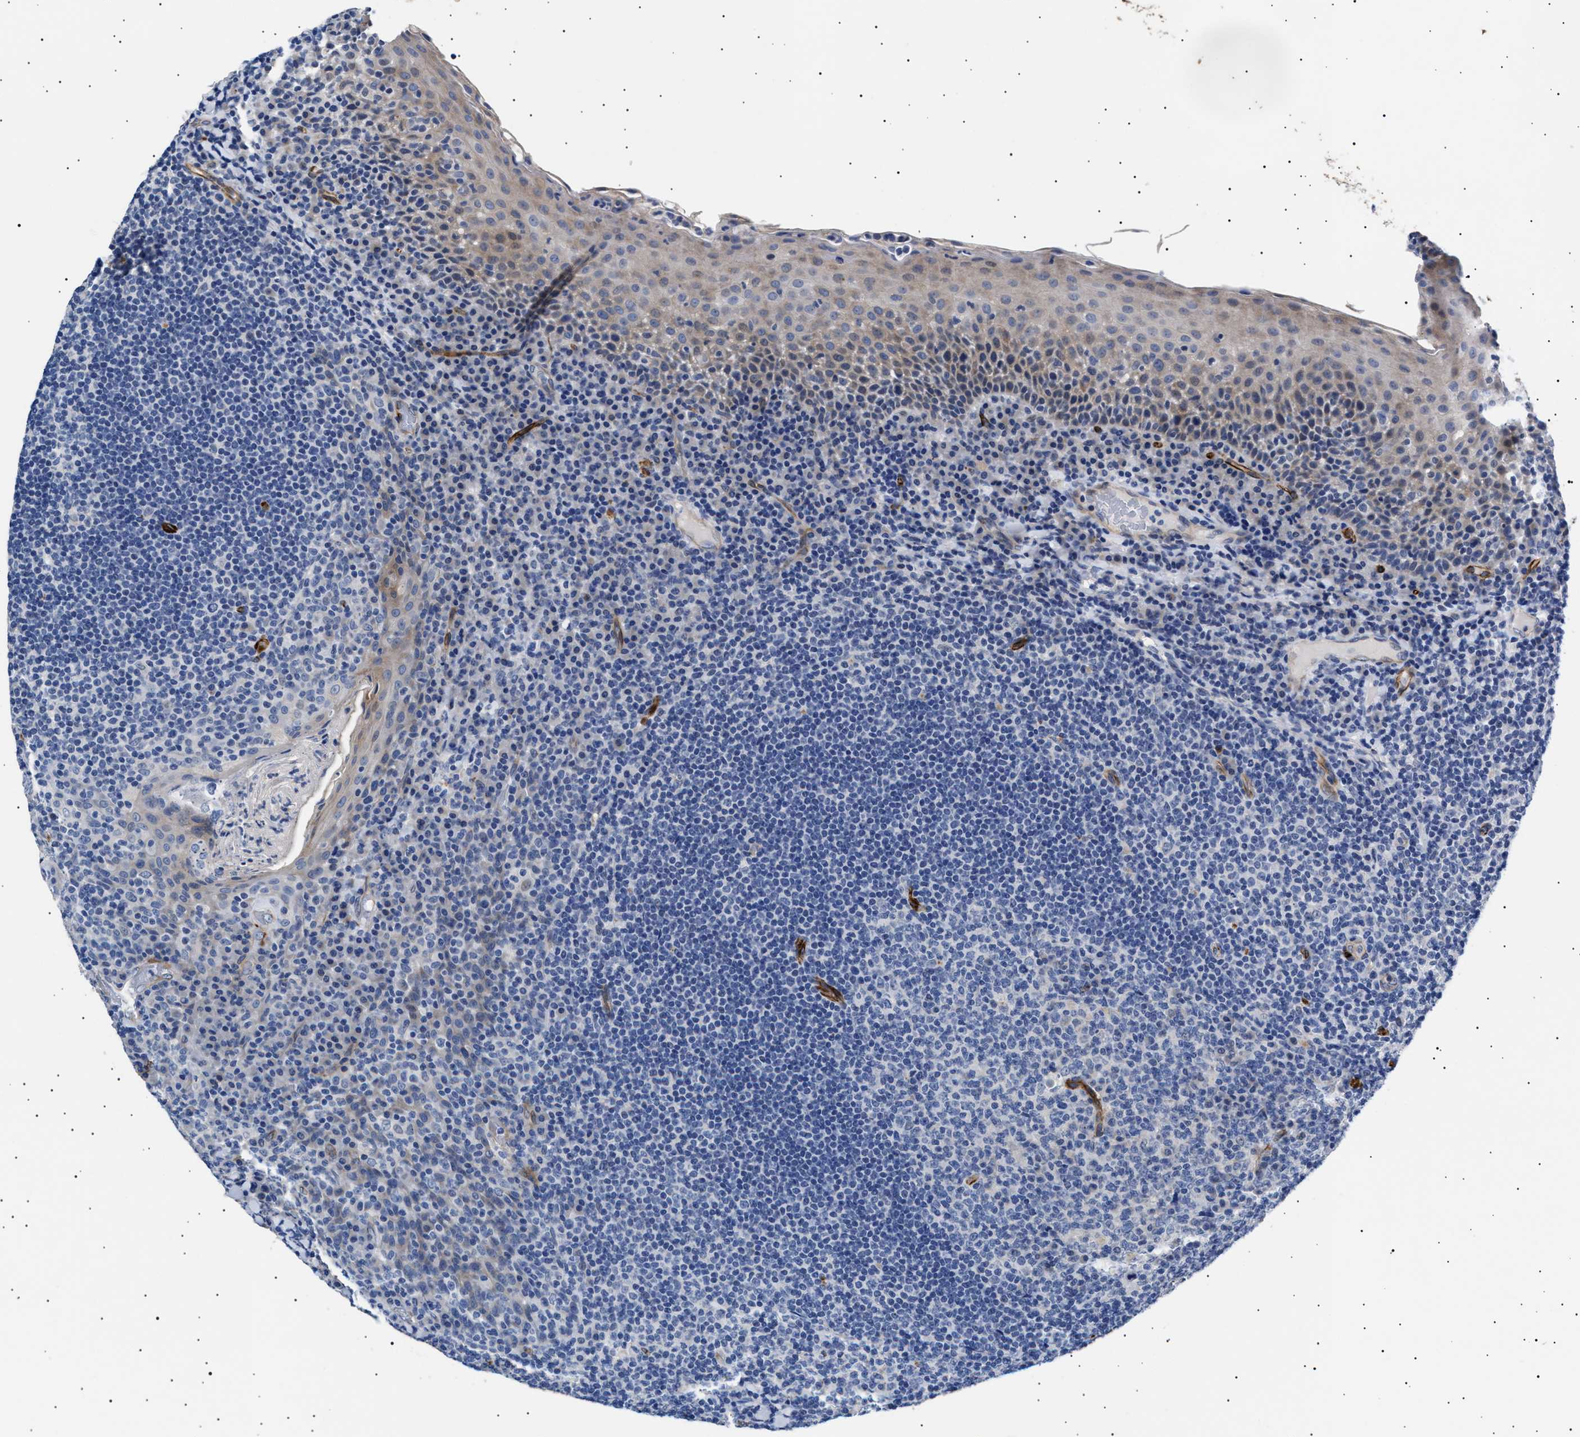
{"staining": {"intensity": "negative", "quantity": "none", "location": "none"}, "tissue": "tonsil", "cell_type": "Germinal center cells", "image_type": "normal", "snomed": [{"axis": "morphology", "description": "Normal tissue, NOS"}, {"axis": "topography", "description": "Tonsil"}], "caption": "Immunohistochemistry micrograph of benign tonsil: human tonsil stained with DAB (3,3'-diaminobenzidine) displays no significant protein positivity in germinal center cells.", "gene": "OLFML2A", "patient": {"sex": "male", "age": 17}}